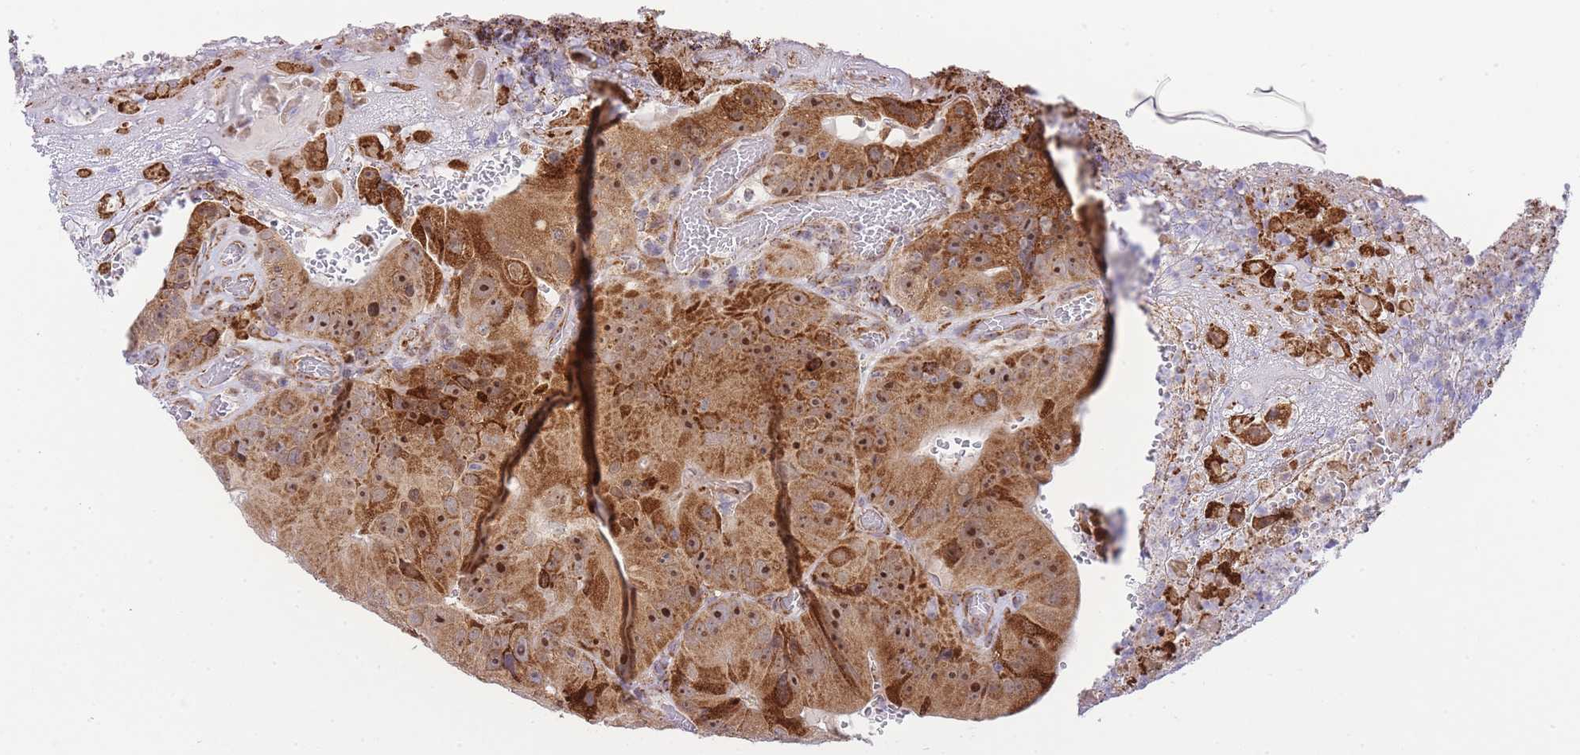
{"staining": {"intensity": "strong", "quantity": ">75%", "location": "cytoplasmic/membranous,nuclear"}, "tissue": "colorectal cancer", "cell_type": "Tumor cells", "image_type": "cancer", "snomed": [{"axis": "morphology", "description": "Adenocarcinoma, NOS"}, {"axis": "topography", "description": "Colon"}], "caption": "Protein expression by immunohistochemistry demonstrates strong cytoplasmic/membranous and nuclear expression in approximately >75% of tumor cells in adenocarcinoma (colorectal).", "gene": "EXOSC8", "patient": {"sex": "female", "age": 86}}